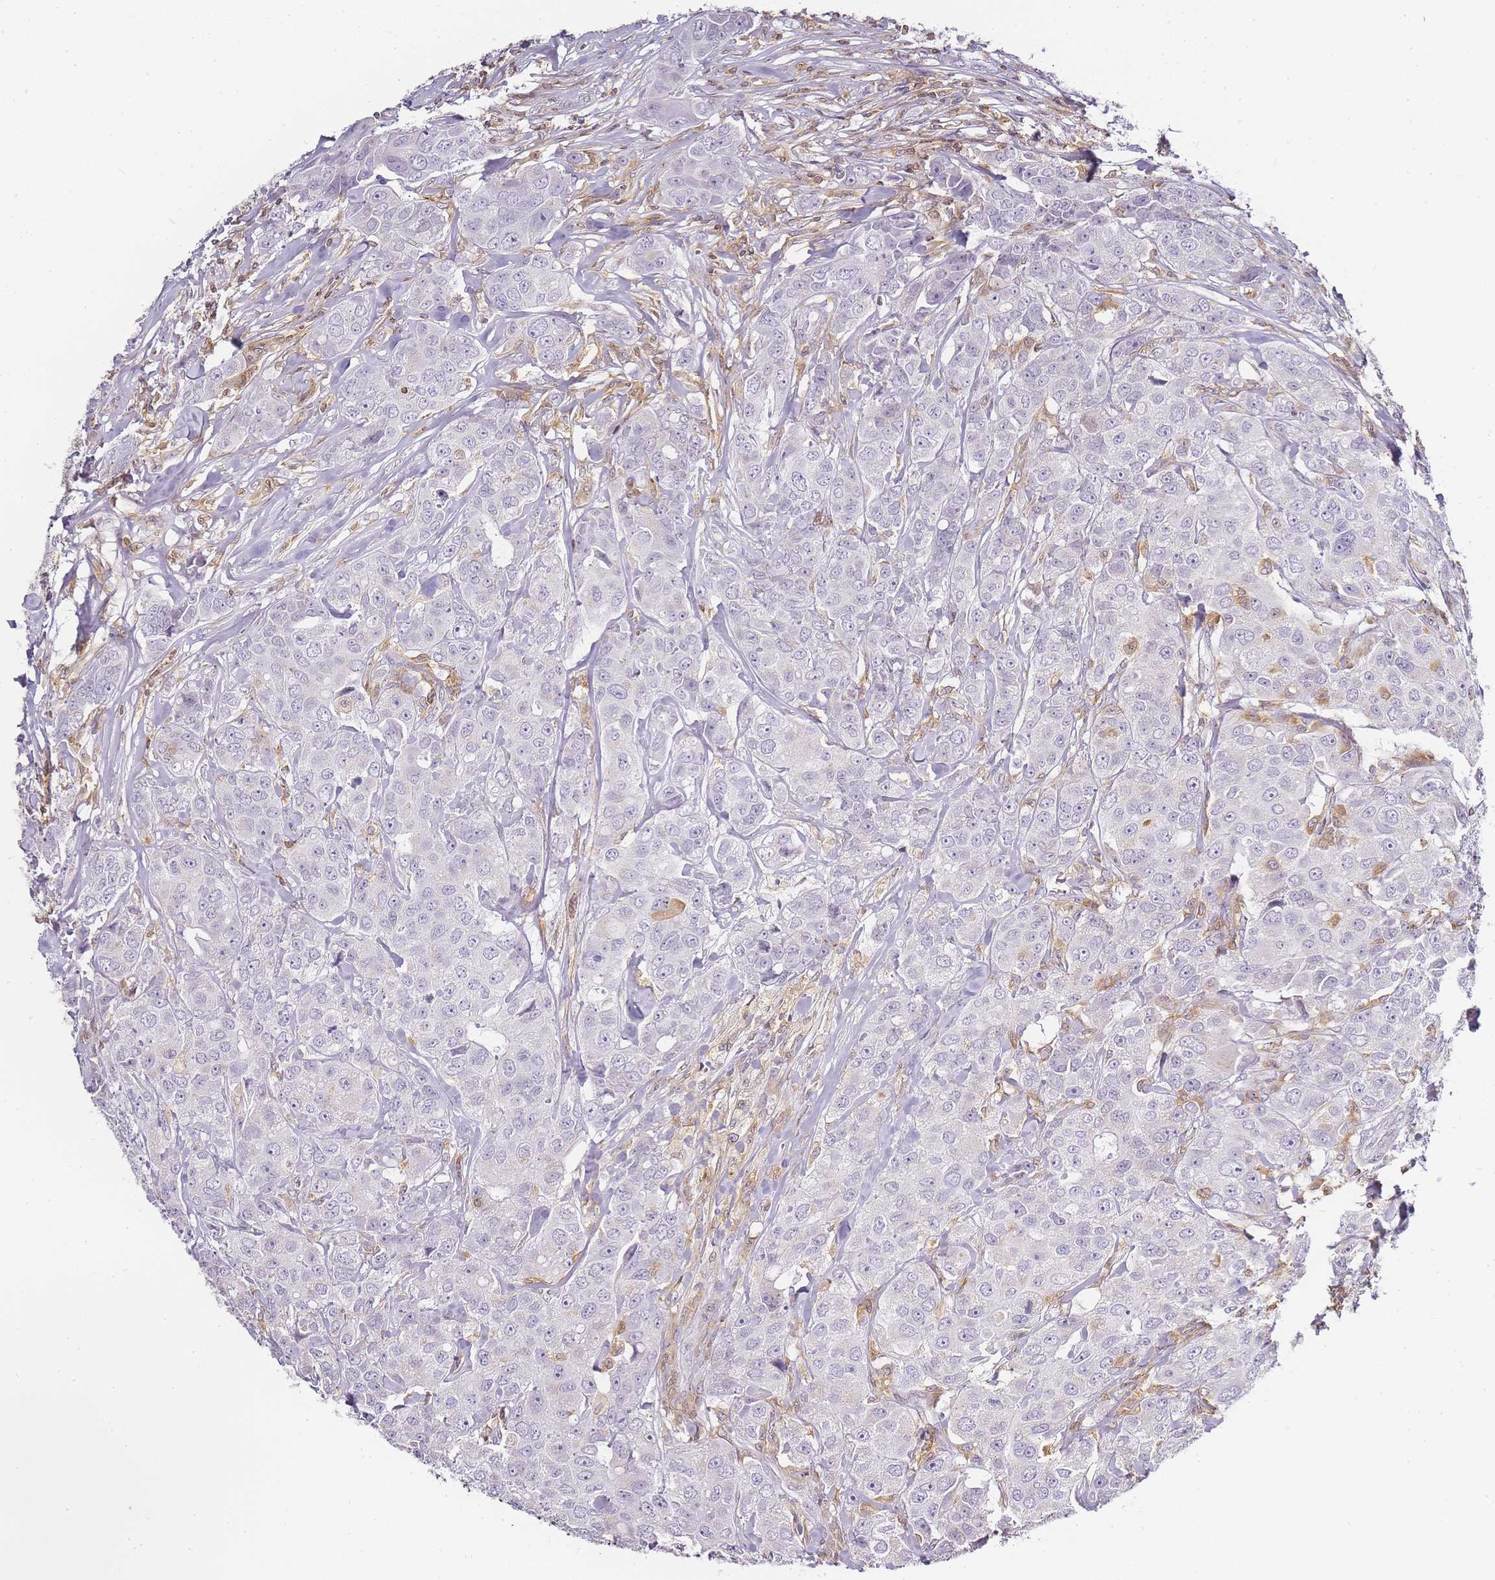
{"staining": {"intensity": "negative", "quantity": "none", "location": "none"}, "tissue": "breast cancer", "cell_type": "Tumor cells", "image_type": "cancer", "snomed": [{"axis": "morphology", "description": "Duct carcinoma"}, {"axis": "topography", "description": "Breast"}], "caption": "This is a micrograph of immunohistochemistry (IHC) staining of breast cancer, which shows no staining in tumor cells.", "gene": "JAKMIP1", "patient": {"sex": "female", "age": 43}}